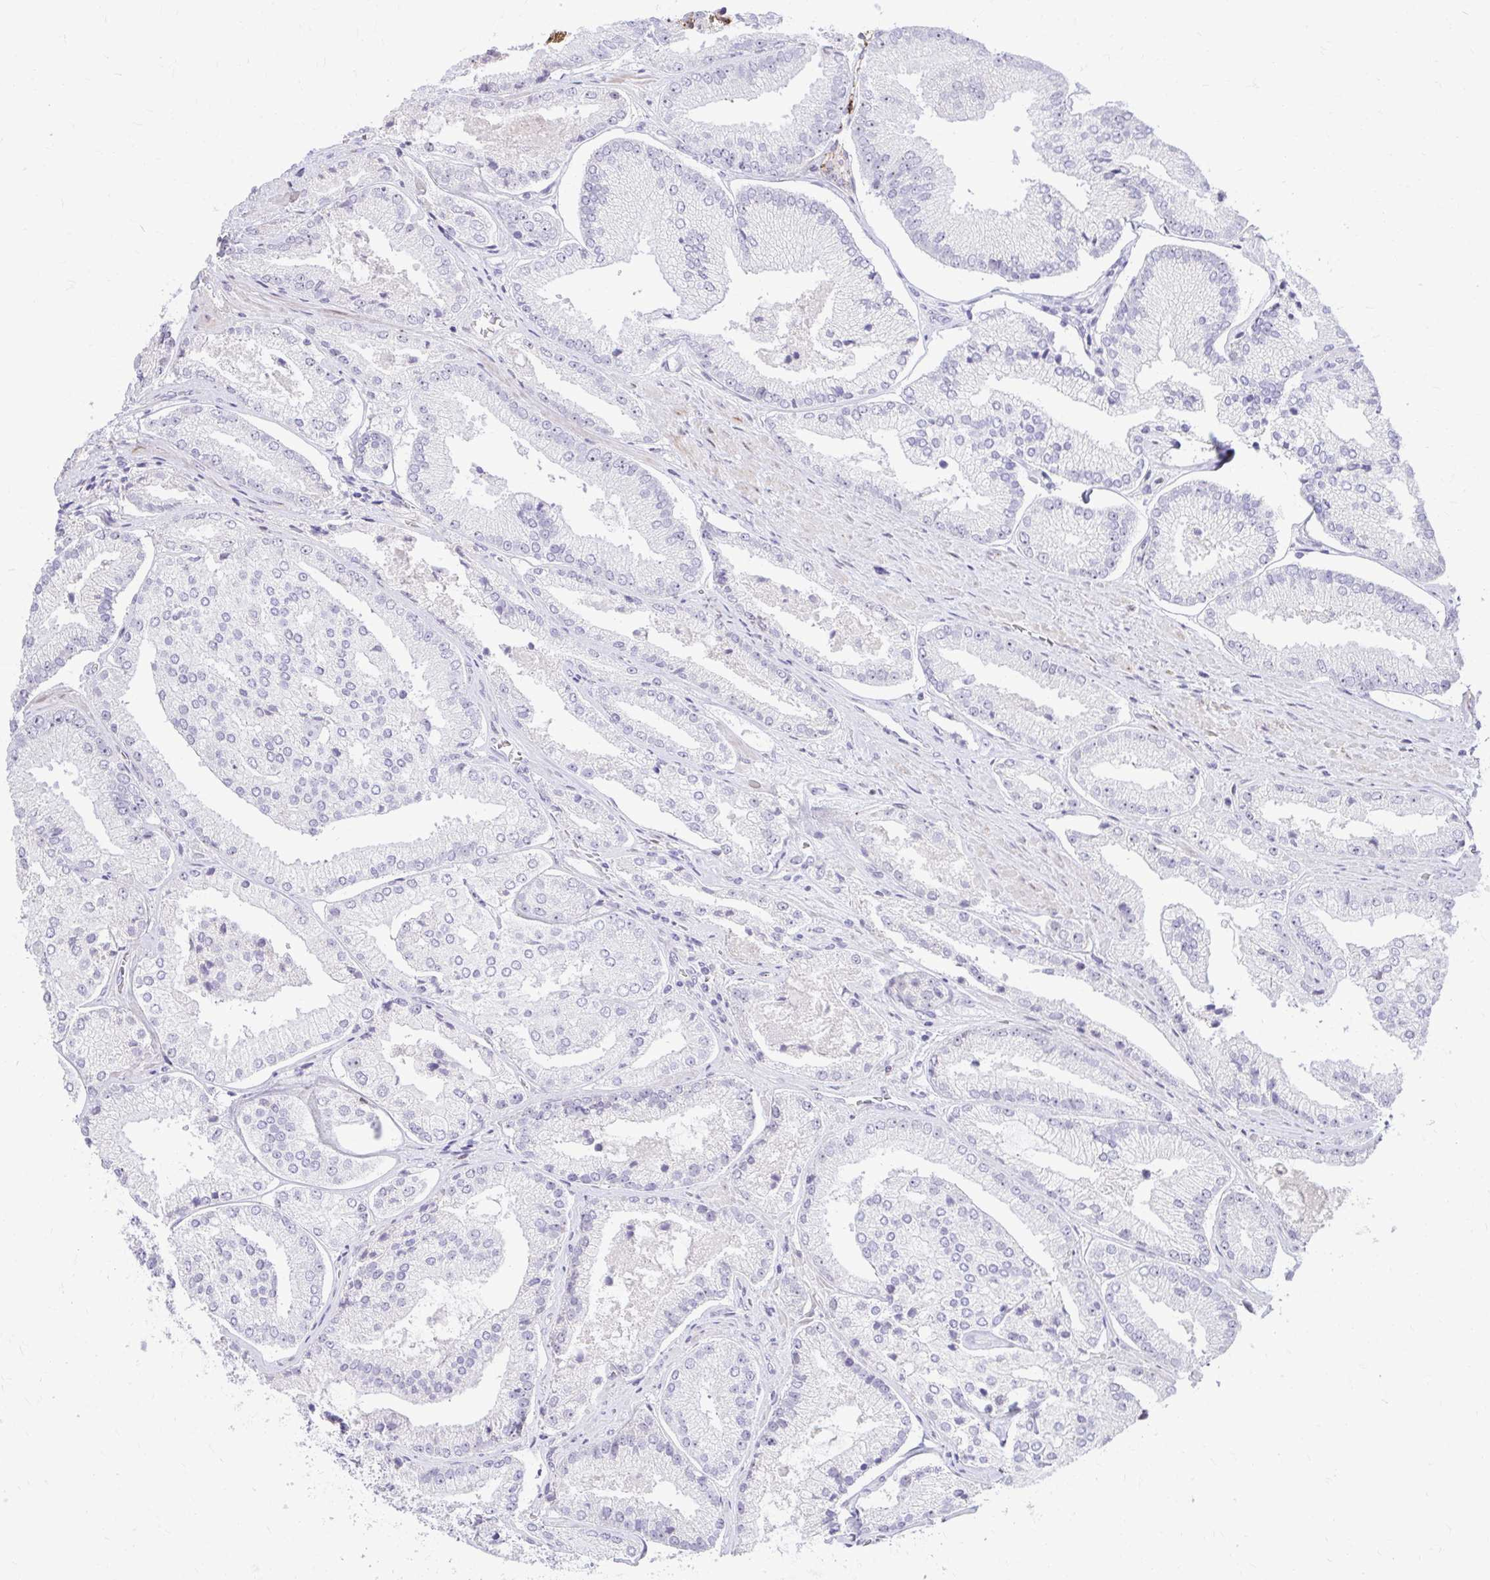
{"staining": {"intensity": "negative", "quantity": "none", "location": "none"}, "tissue": "prostate cancer", "cell_type": "Tumor cells", "image_type": "cancer", "snomed": [{"axis": "morphology", "description": "Adenocarcinoma, High grade"}, {"axis": "topography", "description": "Prostate"}], "caption": "Tumor cells are negative for protein expression in human high-grade adenocarcinoma (prostate). The staining is performed using DAB (3,3'-diaminobenzidine) brown chromogen with nuclei counter-stained in using hematoxylin.", "gene": "DLX4", "patient": {"sex": "male", "age": 73}}